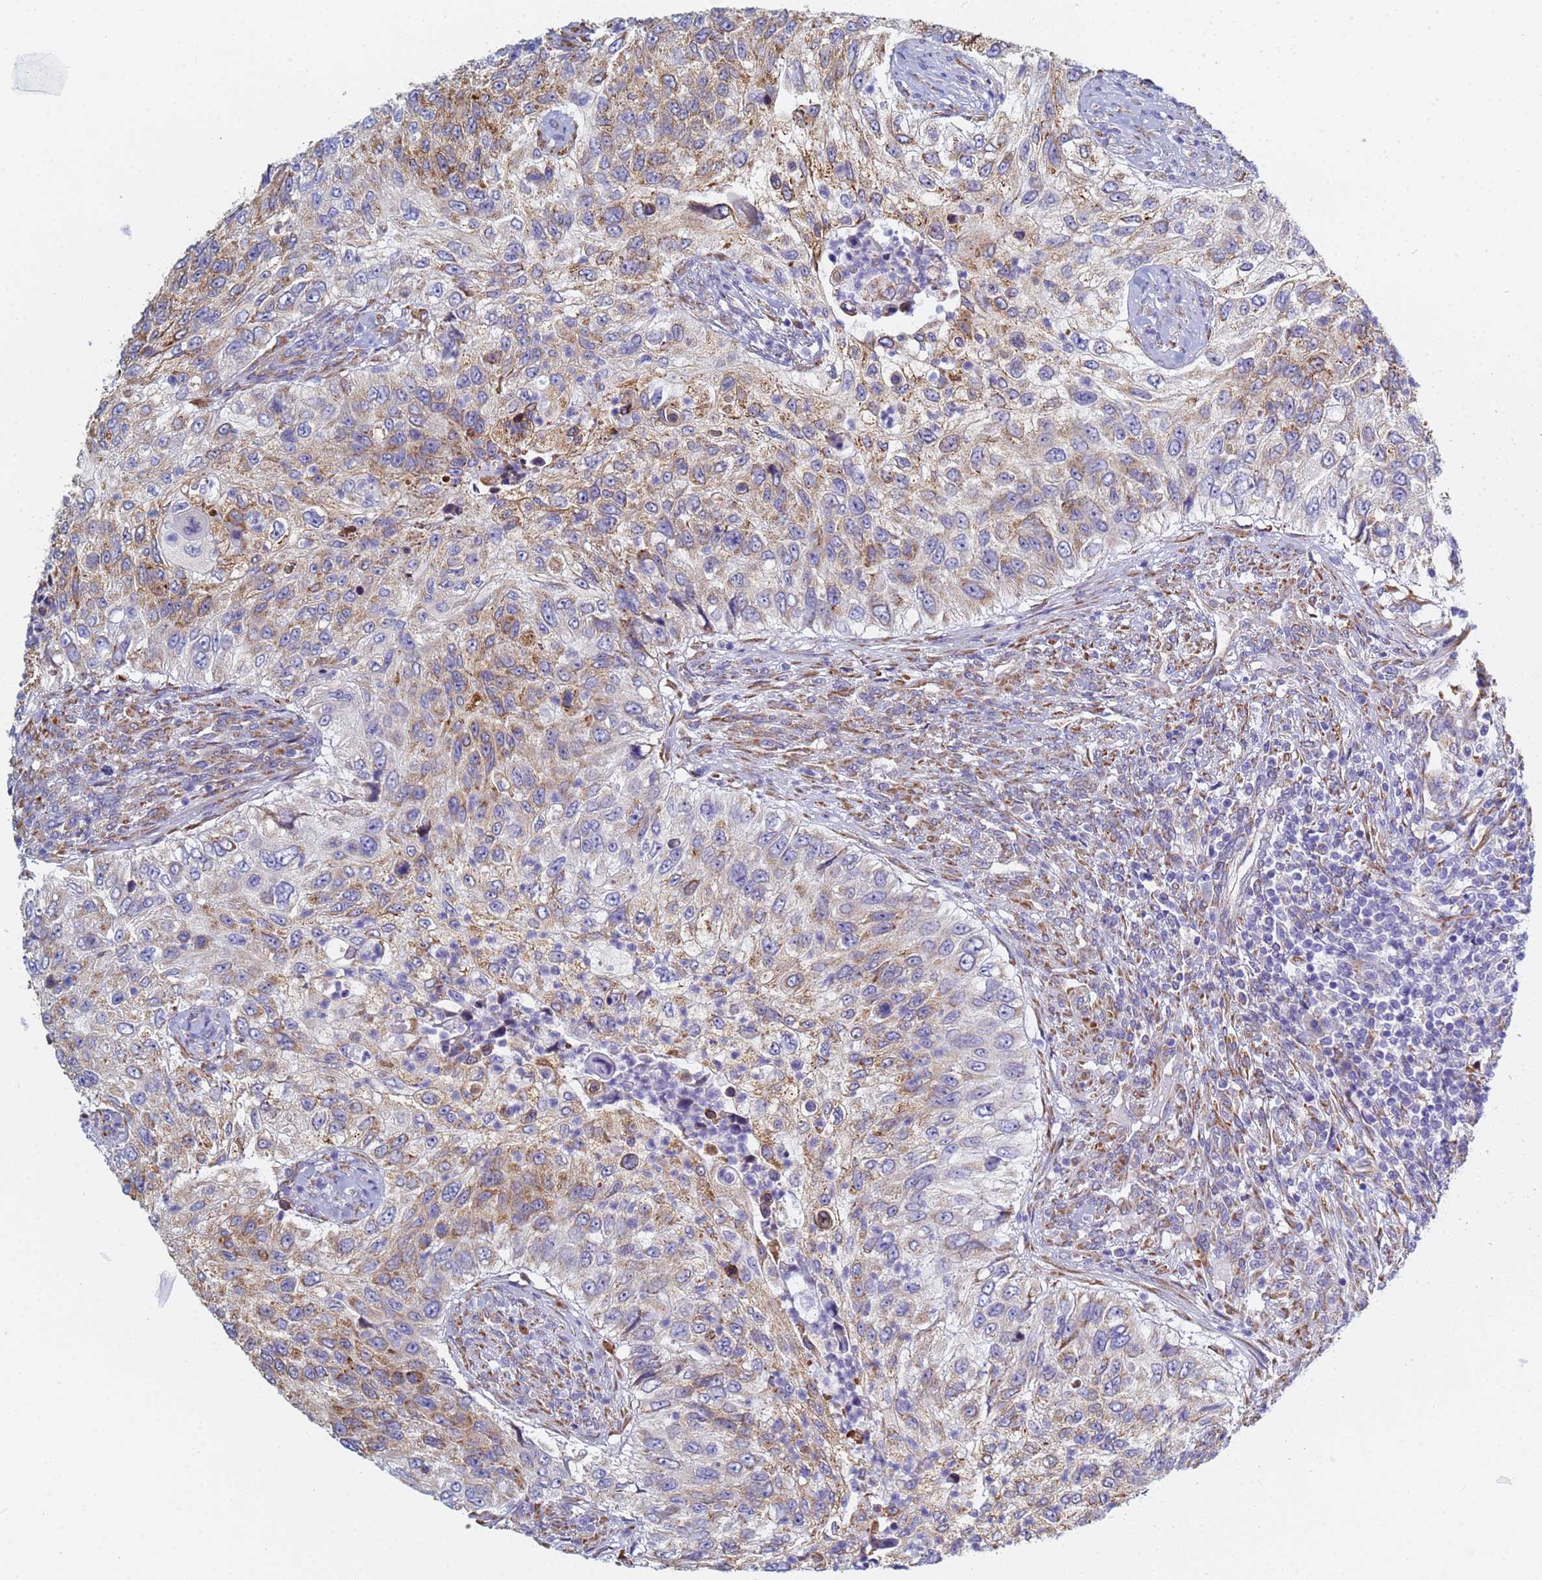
{"staining": {"intensity": "moderate", "quantity": "25%-75%", "location": "cytoplasmic/membranous"}, "tissue": "urothelial cancer", "cell_type": "Tumor cells", "image_type": "cancer", "snomed": [{"axis": "morphology", "description": "Urothelial carcinoma, High grade"}, {"axis": "topography", "description": "Urinary bladder"}], "caption": "Tumor cells reveal medium levels of moderate cytoplasmic/membranous staining in about 25%-75% of cells in human urothelial cancer. The staining was performed using DAB (3,3'-diaminobenzidine), with brown indicating positive protein expression. Nuclei are stained blue with hematoxylin.", "gene": "GDAP2", "patient": {"sex": "female", "age": 60}}